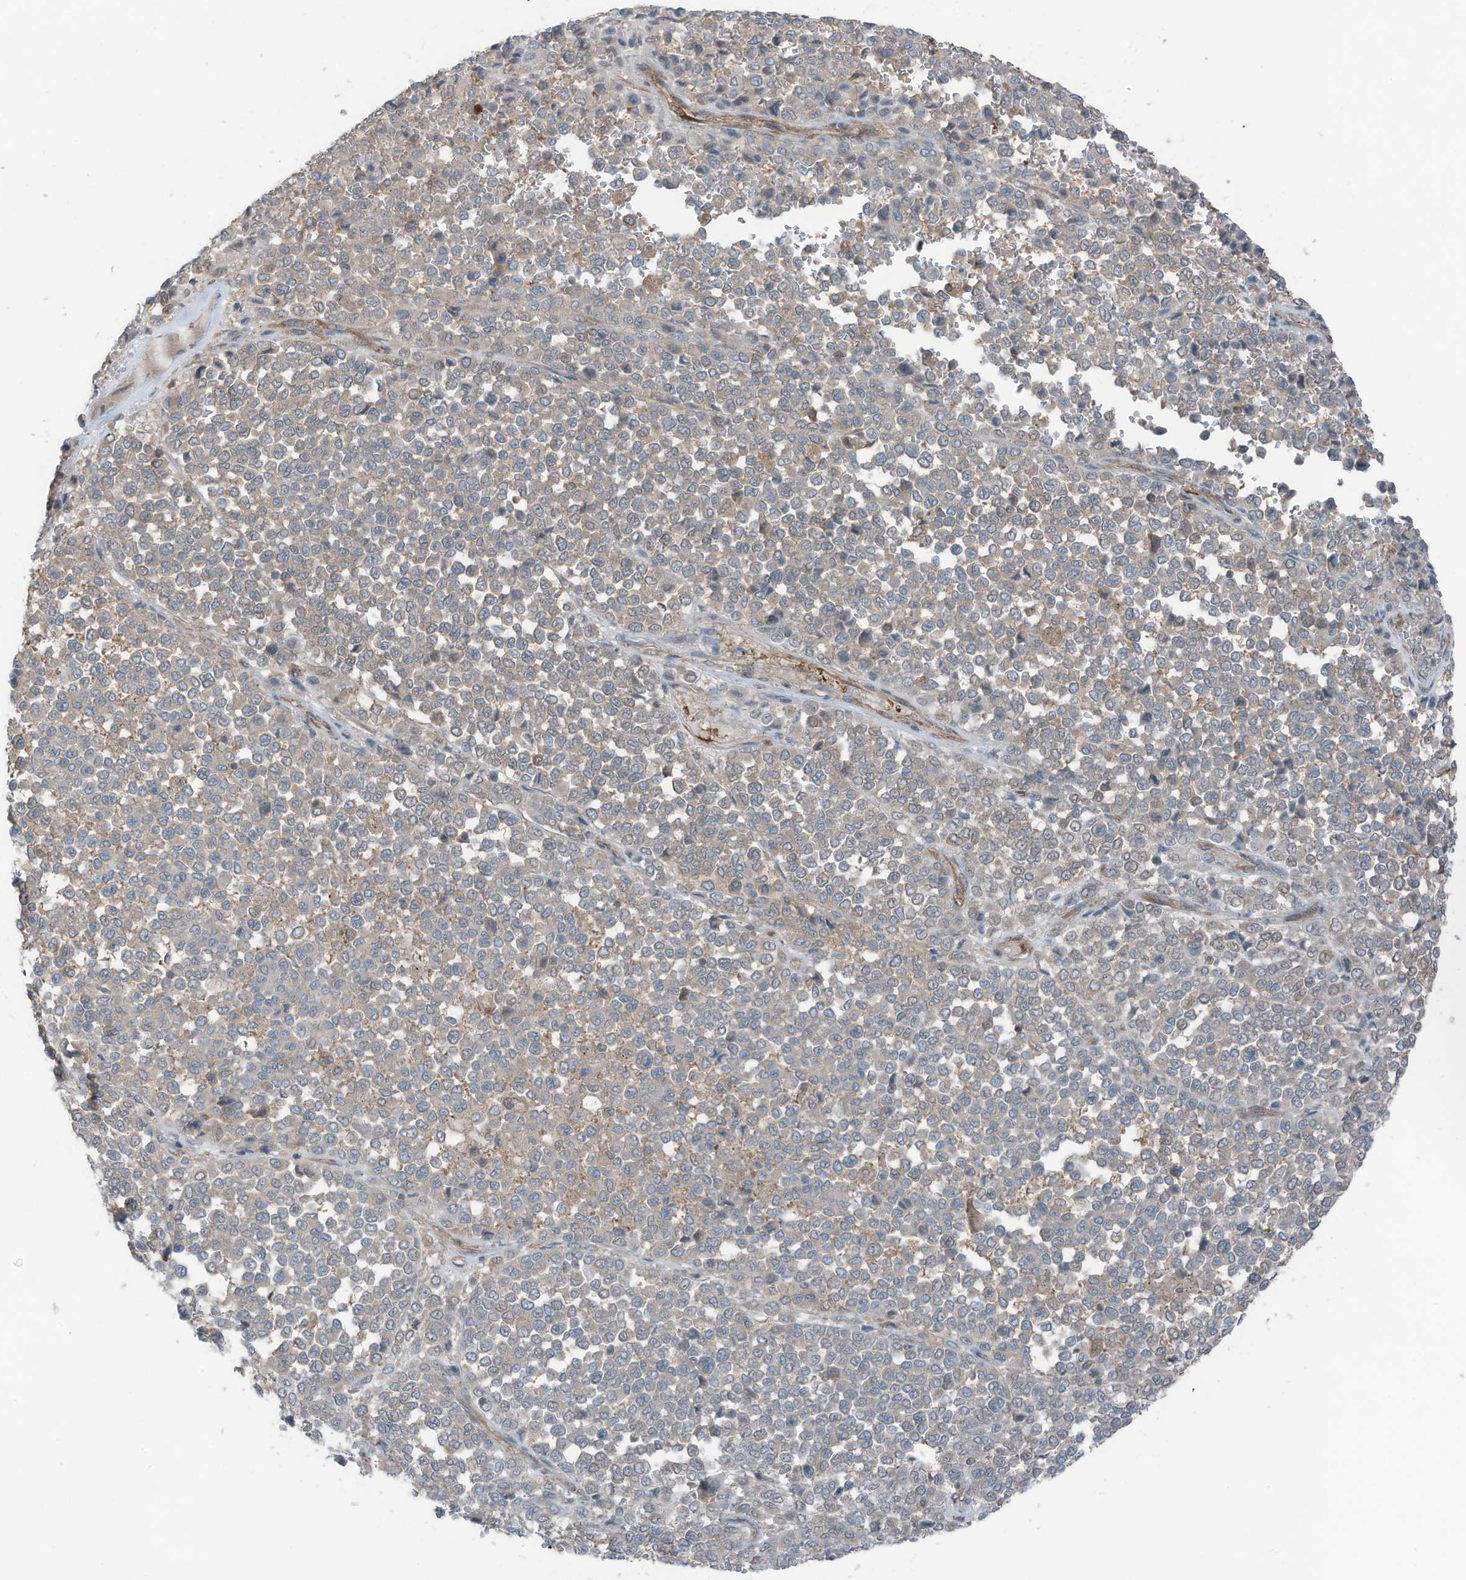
{"staining": {"intensity": "negative", "quantity": "none", "location": "none"}, "tissue": "melanoma", "cell_type": "Tumor cells", "image_type": "cancer", "snomed": [{"axis": "morphology", "description": "Malignant melanoma, Metastatic site"}, {"axis": "topography", "description": "Pancreas"}], "caption": "Tumor cells are negative for brown protein staining in melanoma. (DAB IHC, high magnification).", "gene": "TXNDC9", "patient": {"sex": "female", "age": 30}}